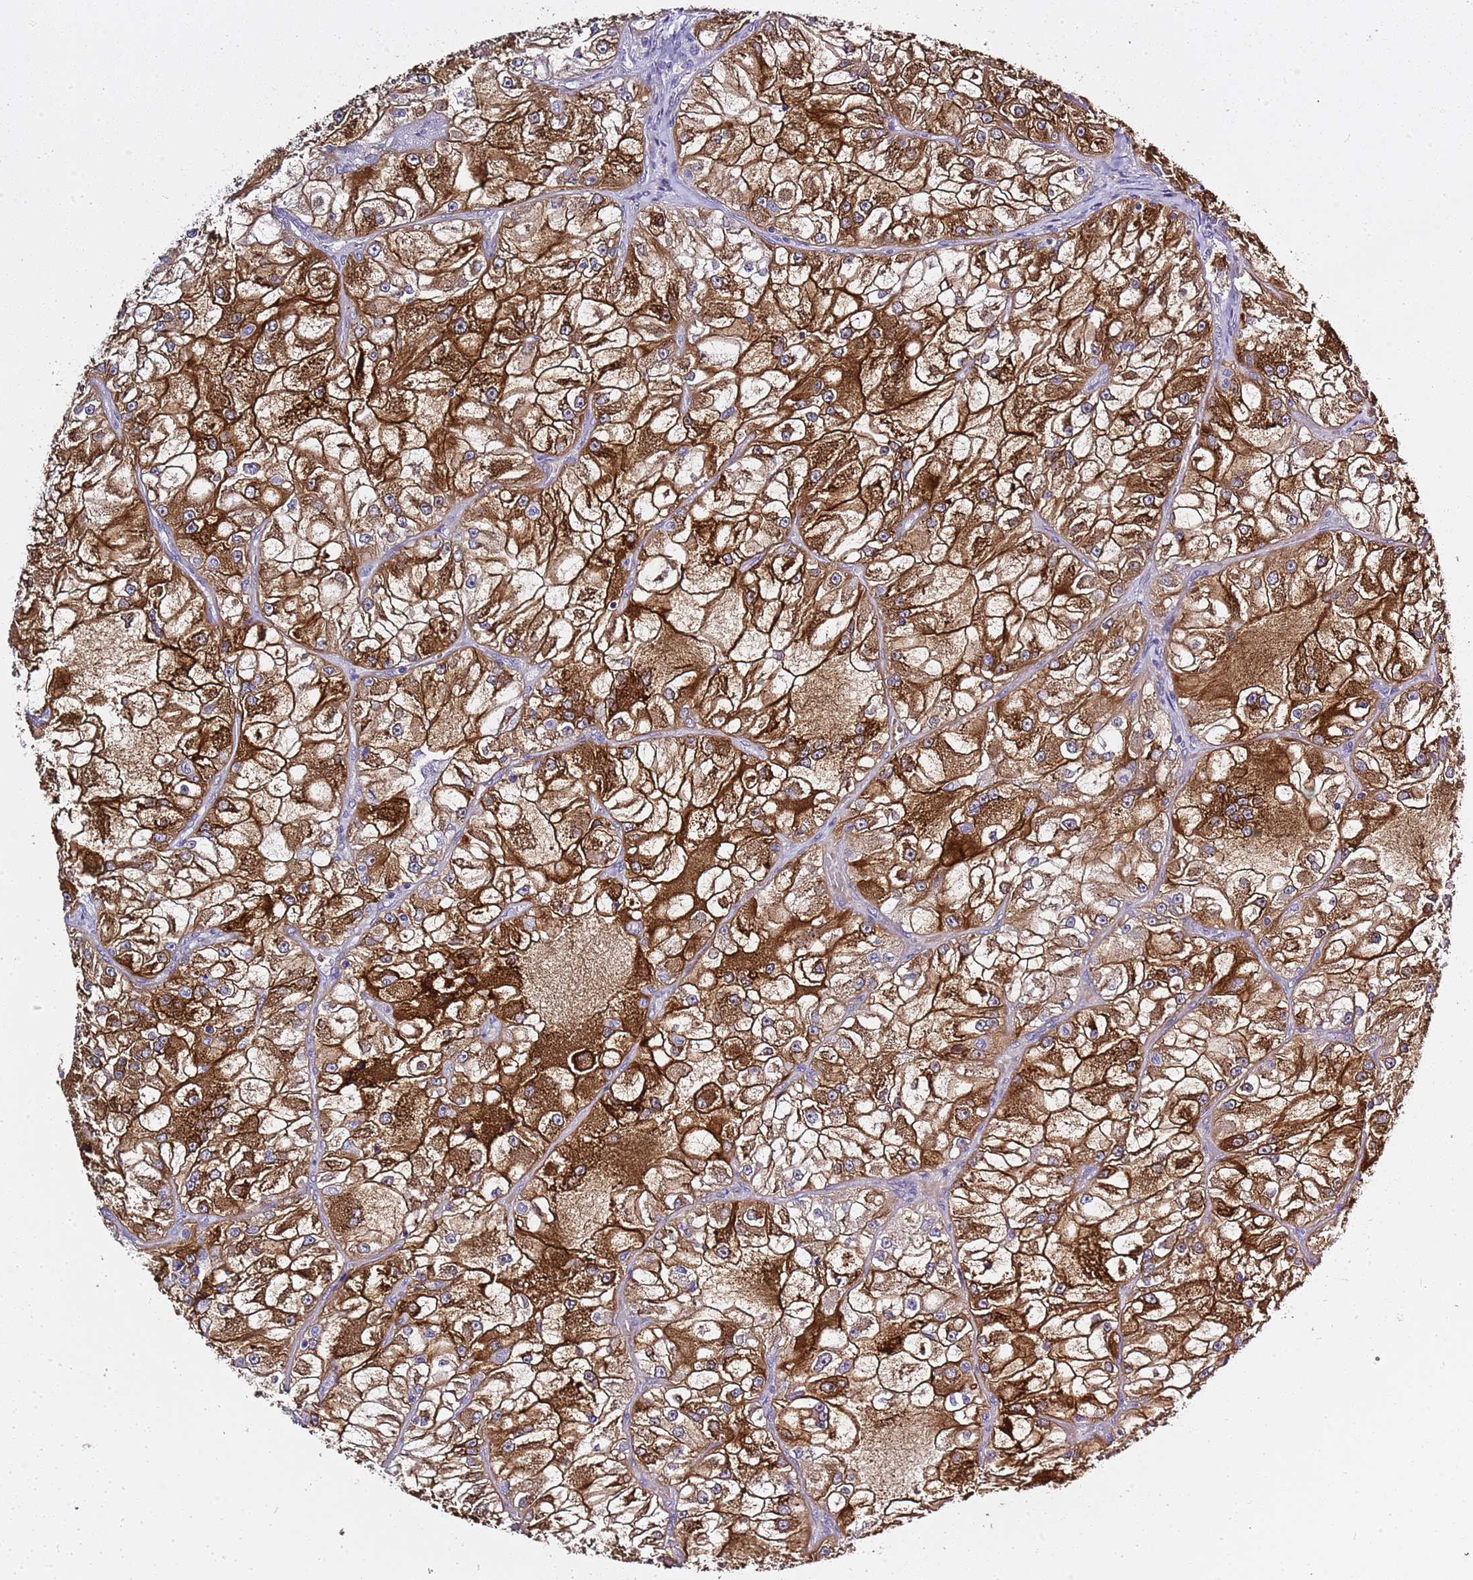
{"staining": {"intensity": "strong", "quantity": ">75%", "location": "cytoplasmic/membranous"}, "tissue": "renal cancer", "cell_type": "Tumor cells", "image_type": "cancer", "snomed": [{"axis": "morphology", "description": "Adenocarcinoma, NOS"}, {"axis": "topography", "description": "Kidney"}], "caption": "Brown immunohistochemical staining in renal adenocarcinoma demonstrates strong cytoplasmic/membranous positivity in about >75% of tumor cells.", "gene": "RFK", "patient": {"sex": "female", "age": 72}}